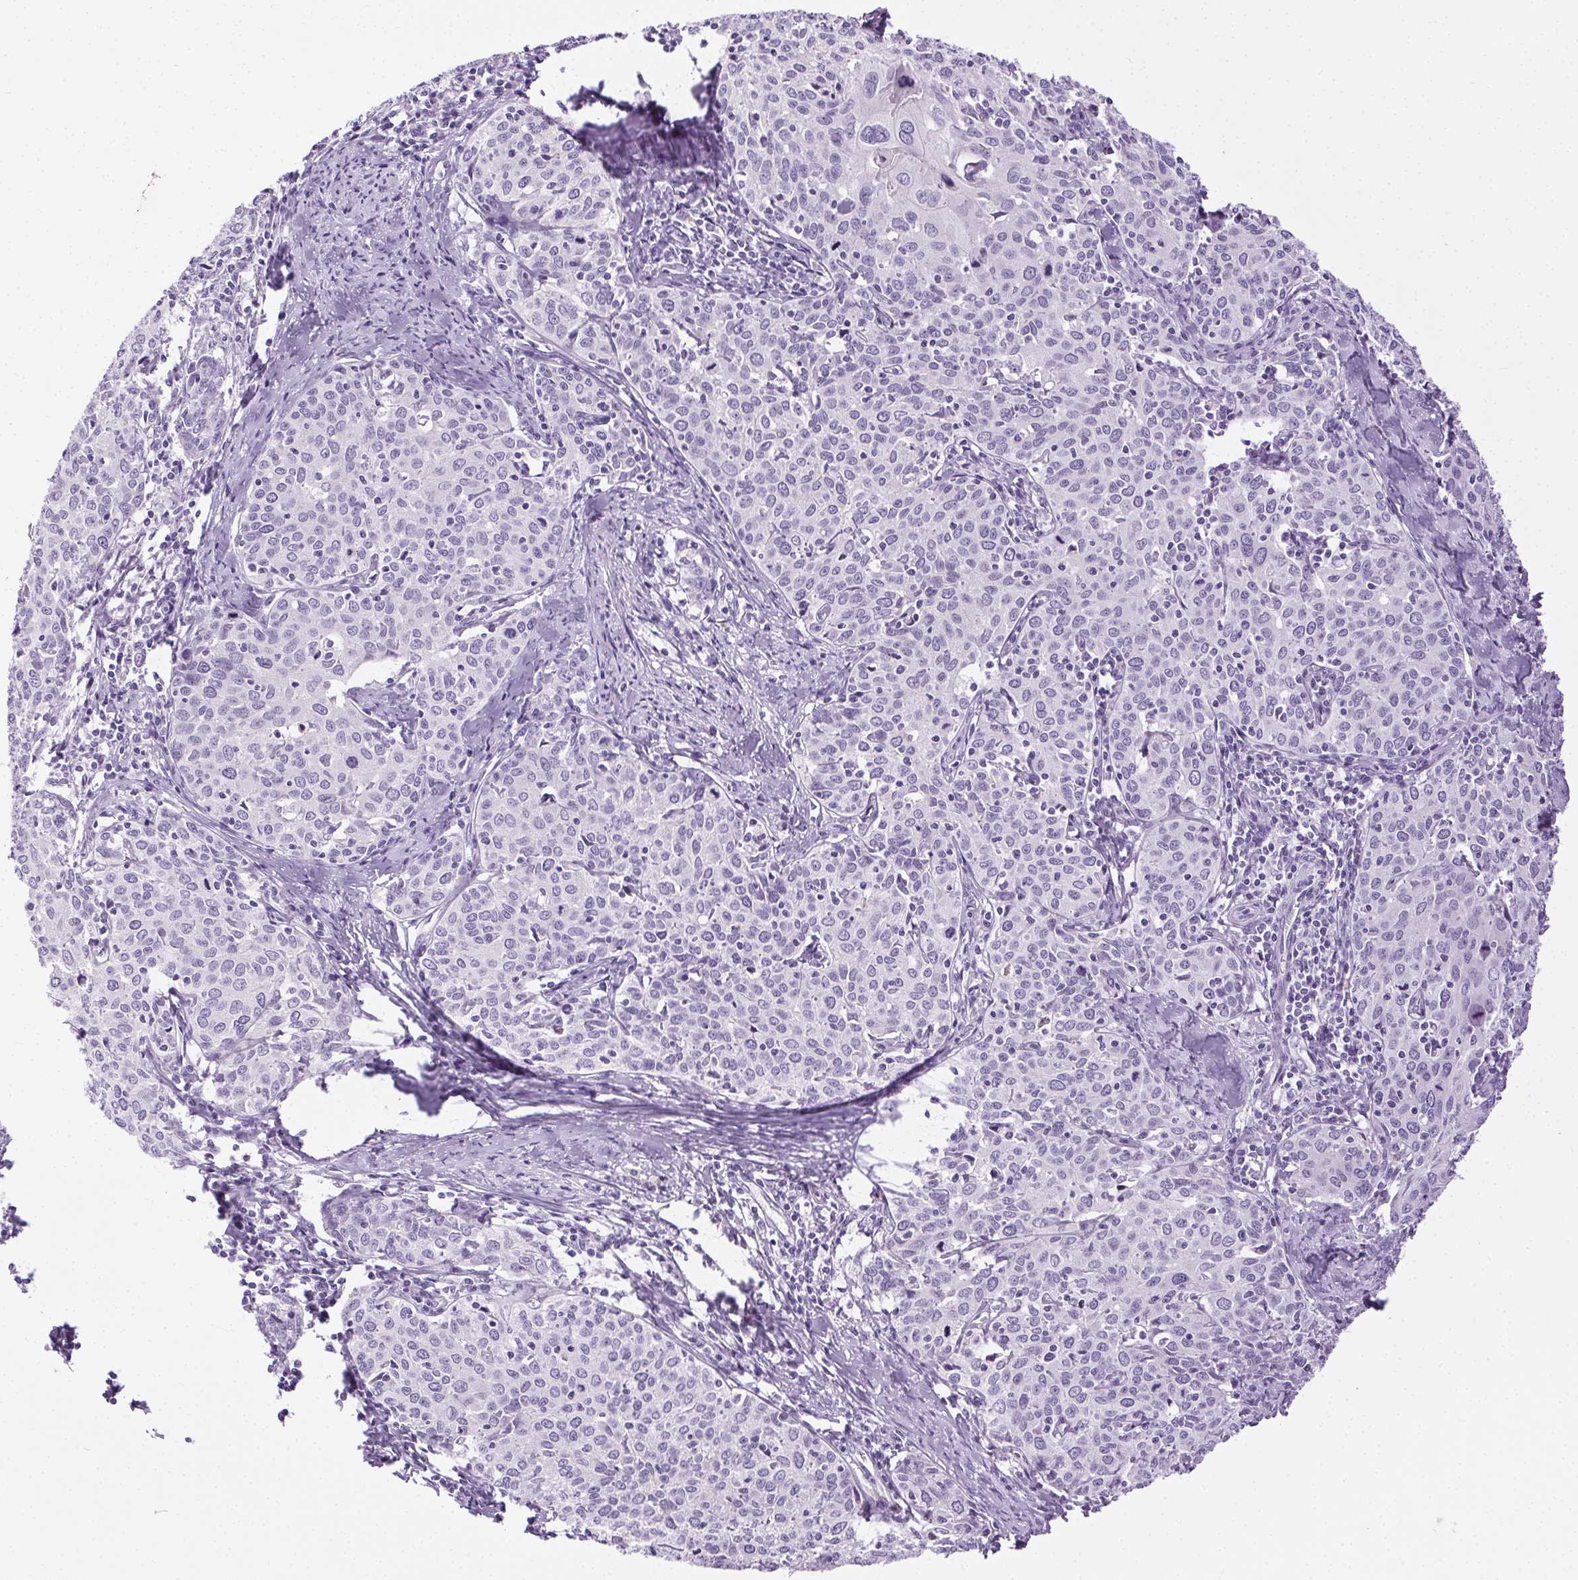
{"staining": {"intensity": "negative", "quantity": "none", "location": "none"}, "tissue": "cervical cancer", "cell_type": "Tumor cells", "image_type": "cancer", "snomed": [{"axis": "morphology", "description": "Squamous cell carcinoma, NOS"}, {"axis": "topography", "description": "Cervix"}], "caption": "The photomicrograph reveals no staining of tumor cells in cervical squamous cell carcinoma.", "gene": "C20orf85", "patient": {"sex": "female", "age": 62}}